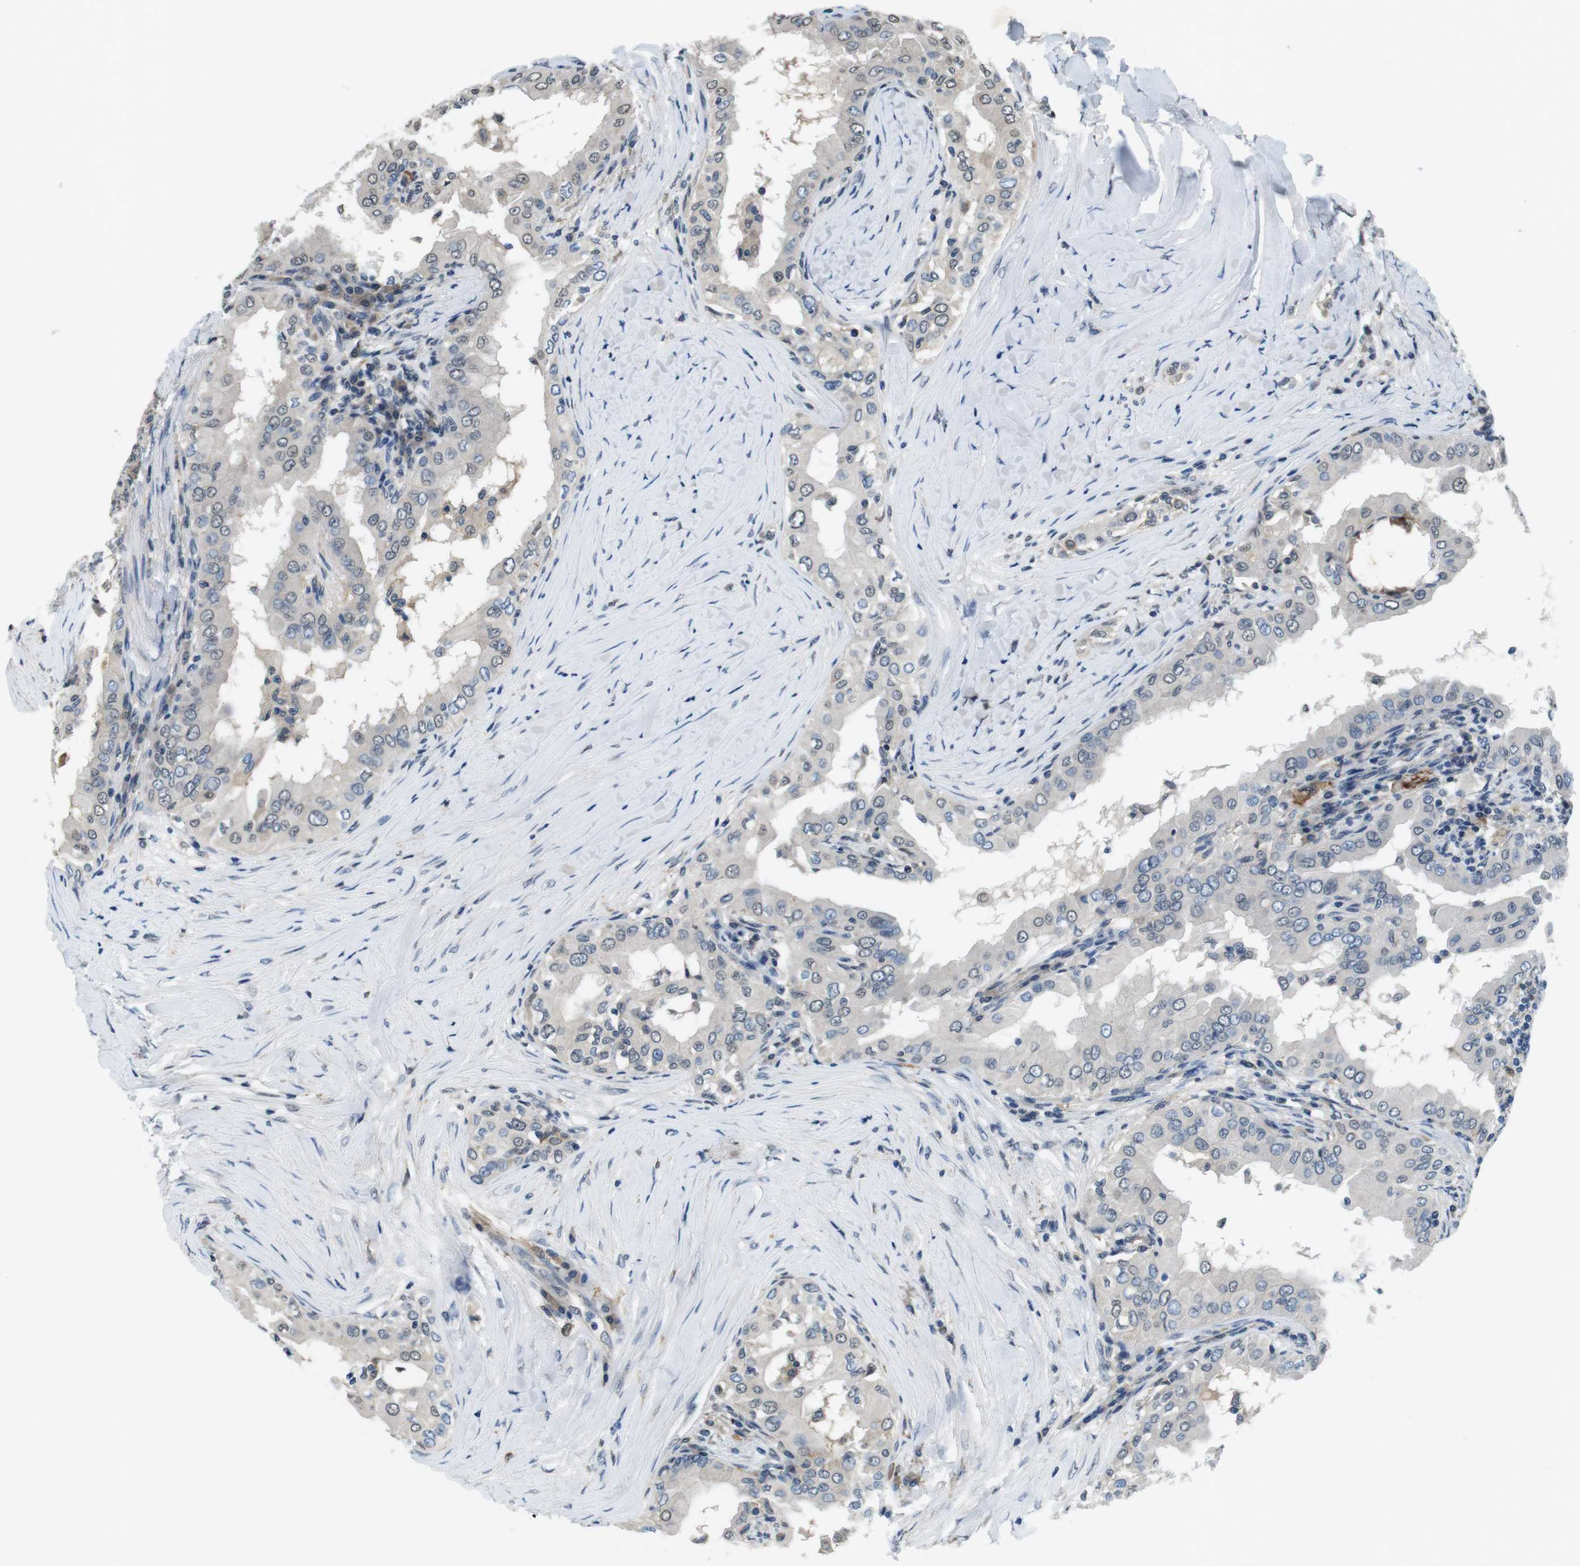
{"staining": {"intensity": "weak", "quantity": "<25%", "location": "nuclear"}, "tissue": "thyroid cancer", "cell_type": "Tumor cells", "image_type": "cancer", "snomed": [{"axis": "morphology", "description": "Papillary adenocarcinoma, NOS"}, {"axis": "topography", "description": "Thyroid gland"}], "caption": "This histopathology image is of papillary adenocarcinoma (thyroid) stained with immunohistochemistry (IHC) to label a protein in brown with the nuclei are counter-stained blue. There is no positivity in tumor cells. The staining was performed using DAB to visualize the protein expression in brown, while the nuclei were stained in blue with hematoxylin (Magnification: 20x).", "gene": "CD163L1", "patient": {"sex": "male", "age": 33}}